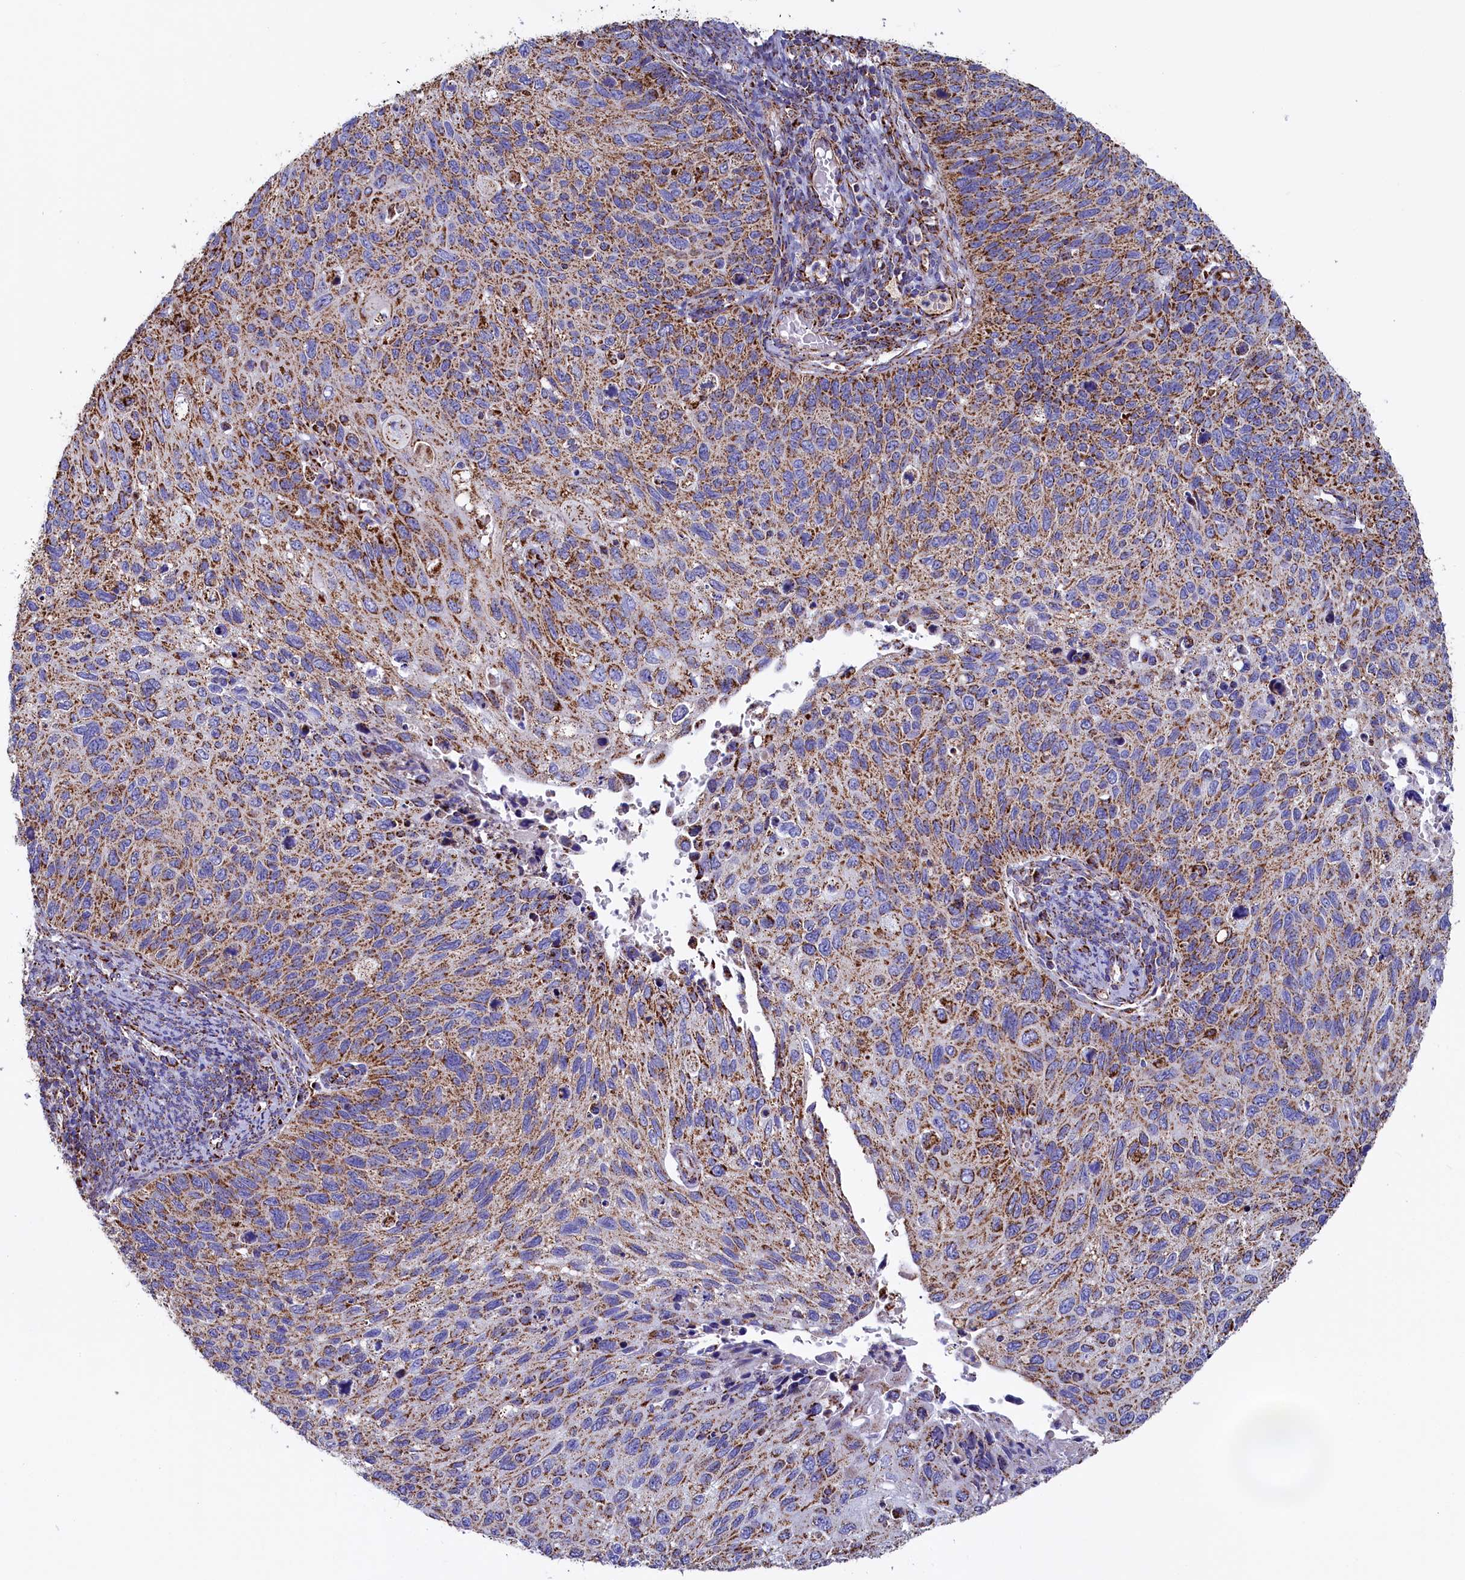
{"staining": {"intensity": "moderate", "quantity": ">75%", "location": "cytoplasmic/membranous"}, "tissue": "cervical cancer", "cell_type": "Tumor cells", "image_type": "cancer", "snomed": [{"axis": "morphology", "description": "Squamous cell carcinoma, NOS"}, {"axis": "topography", "description": "Cervix"}], "caption": "Squamous cell carcinoma (cervical) tissue shows moderate cytoplasmic/membranous positivity in about >75% of tumor cells", "gene": "SLC39A3", "patient": {"sex": "female", "age": 70}}